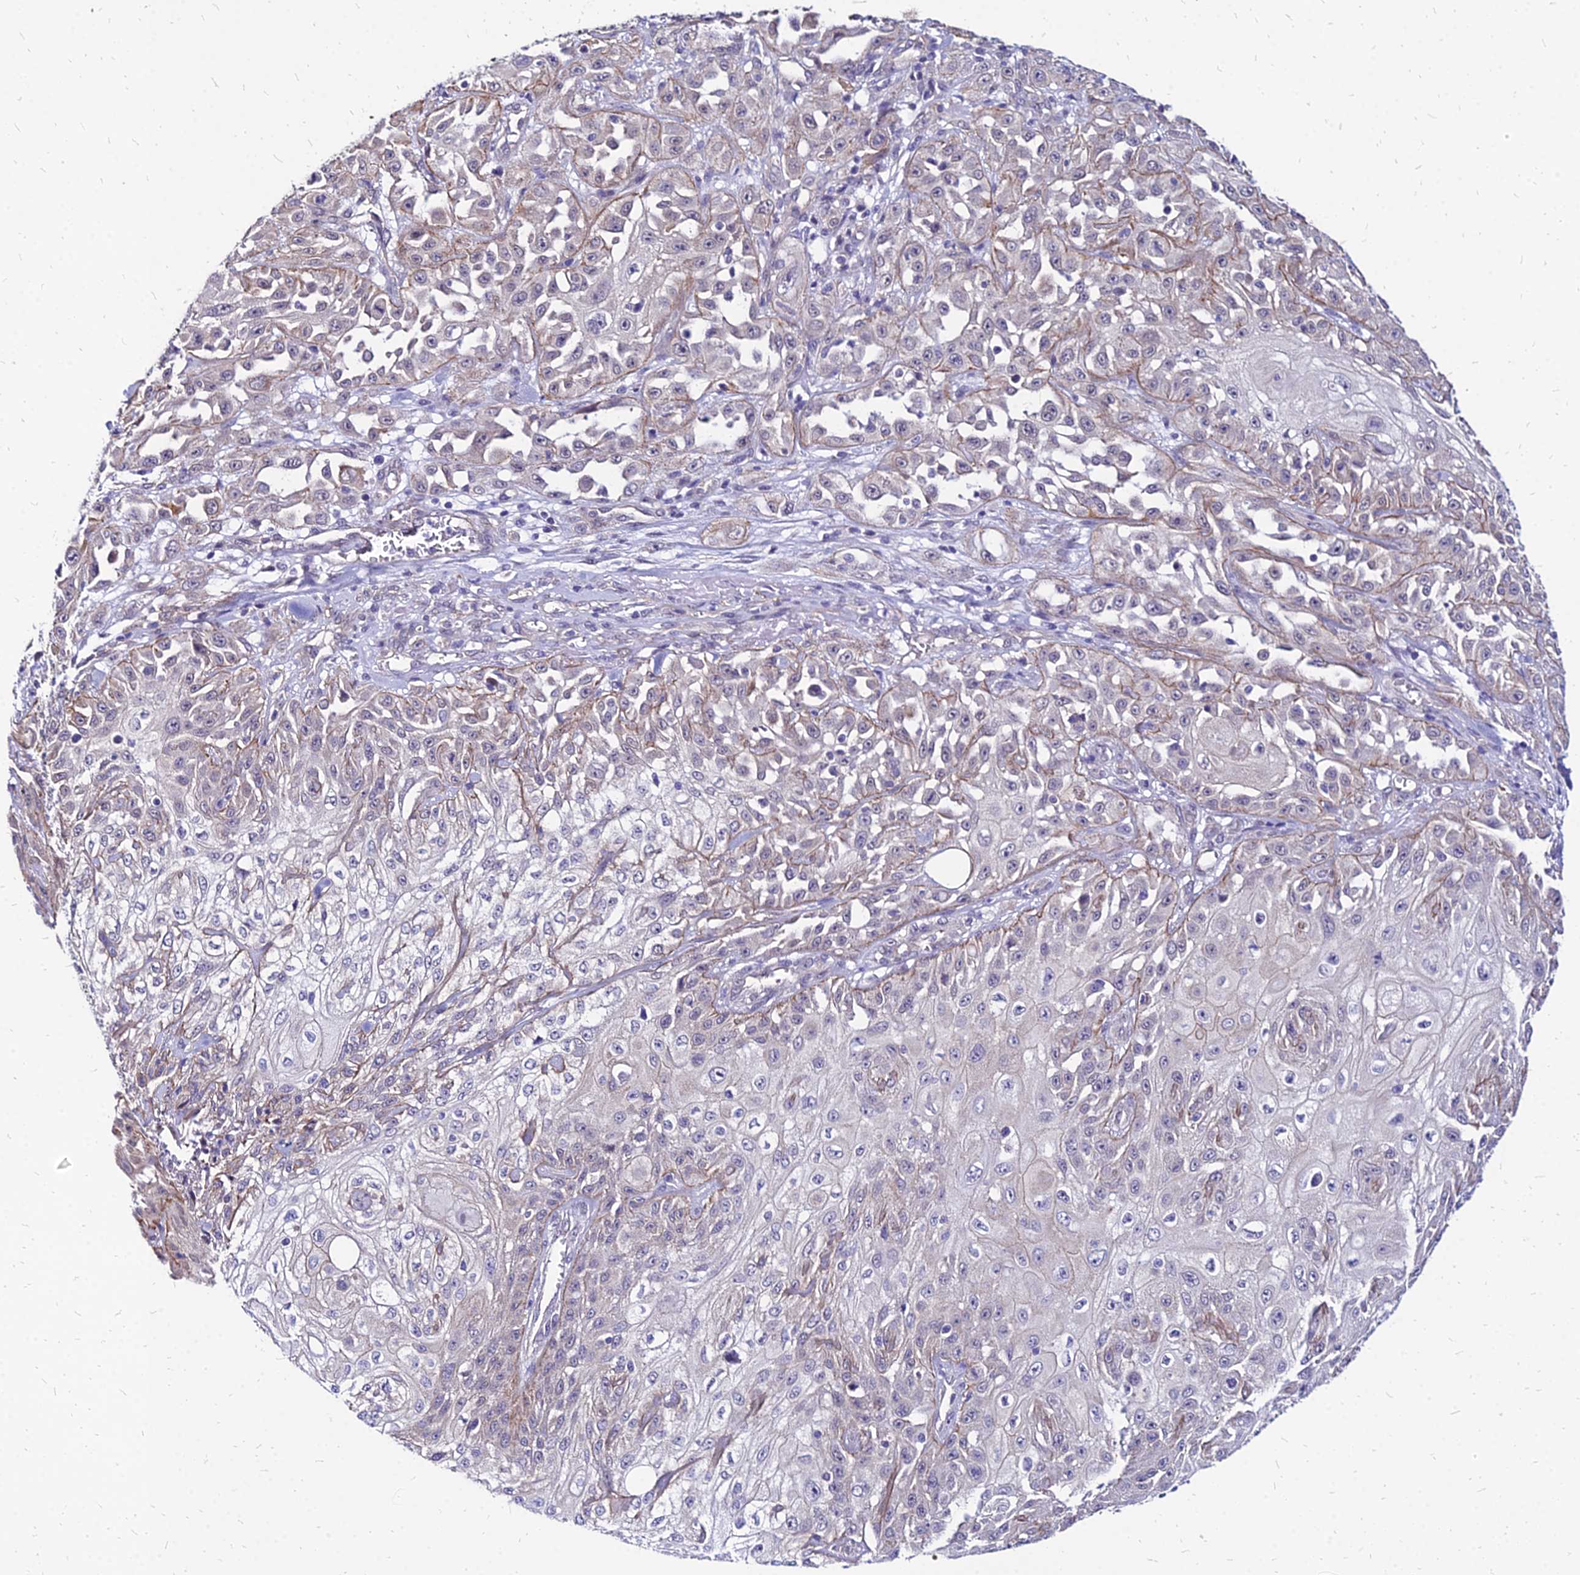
{"staining": {"intensity": "negative", "quantity": "none", "location": "none"}, "tissue": "skin cancer", "cell_type": "Tumor cells", "image_type": "cancer", "snomed": [{"axis": "morphology", "description": "Squamous cell carcinoma, NOS"}, {"axis": "morphology", "description": "Squamous cell carcinoma, metastatic, NOS"}, {"axis": "topography", "description": "Skin"}, {"axis": "topography", "description": "Lymph node"}], "caption": "An IHC image of skin cancer is shown. There is no staining in tumor cells of skin cancer. (Immunohistochemistry, brightfield microscopy, high magnification).", "gene": "YEATS2", "patient": {"sex": "male", "age": 75}}